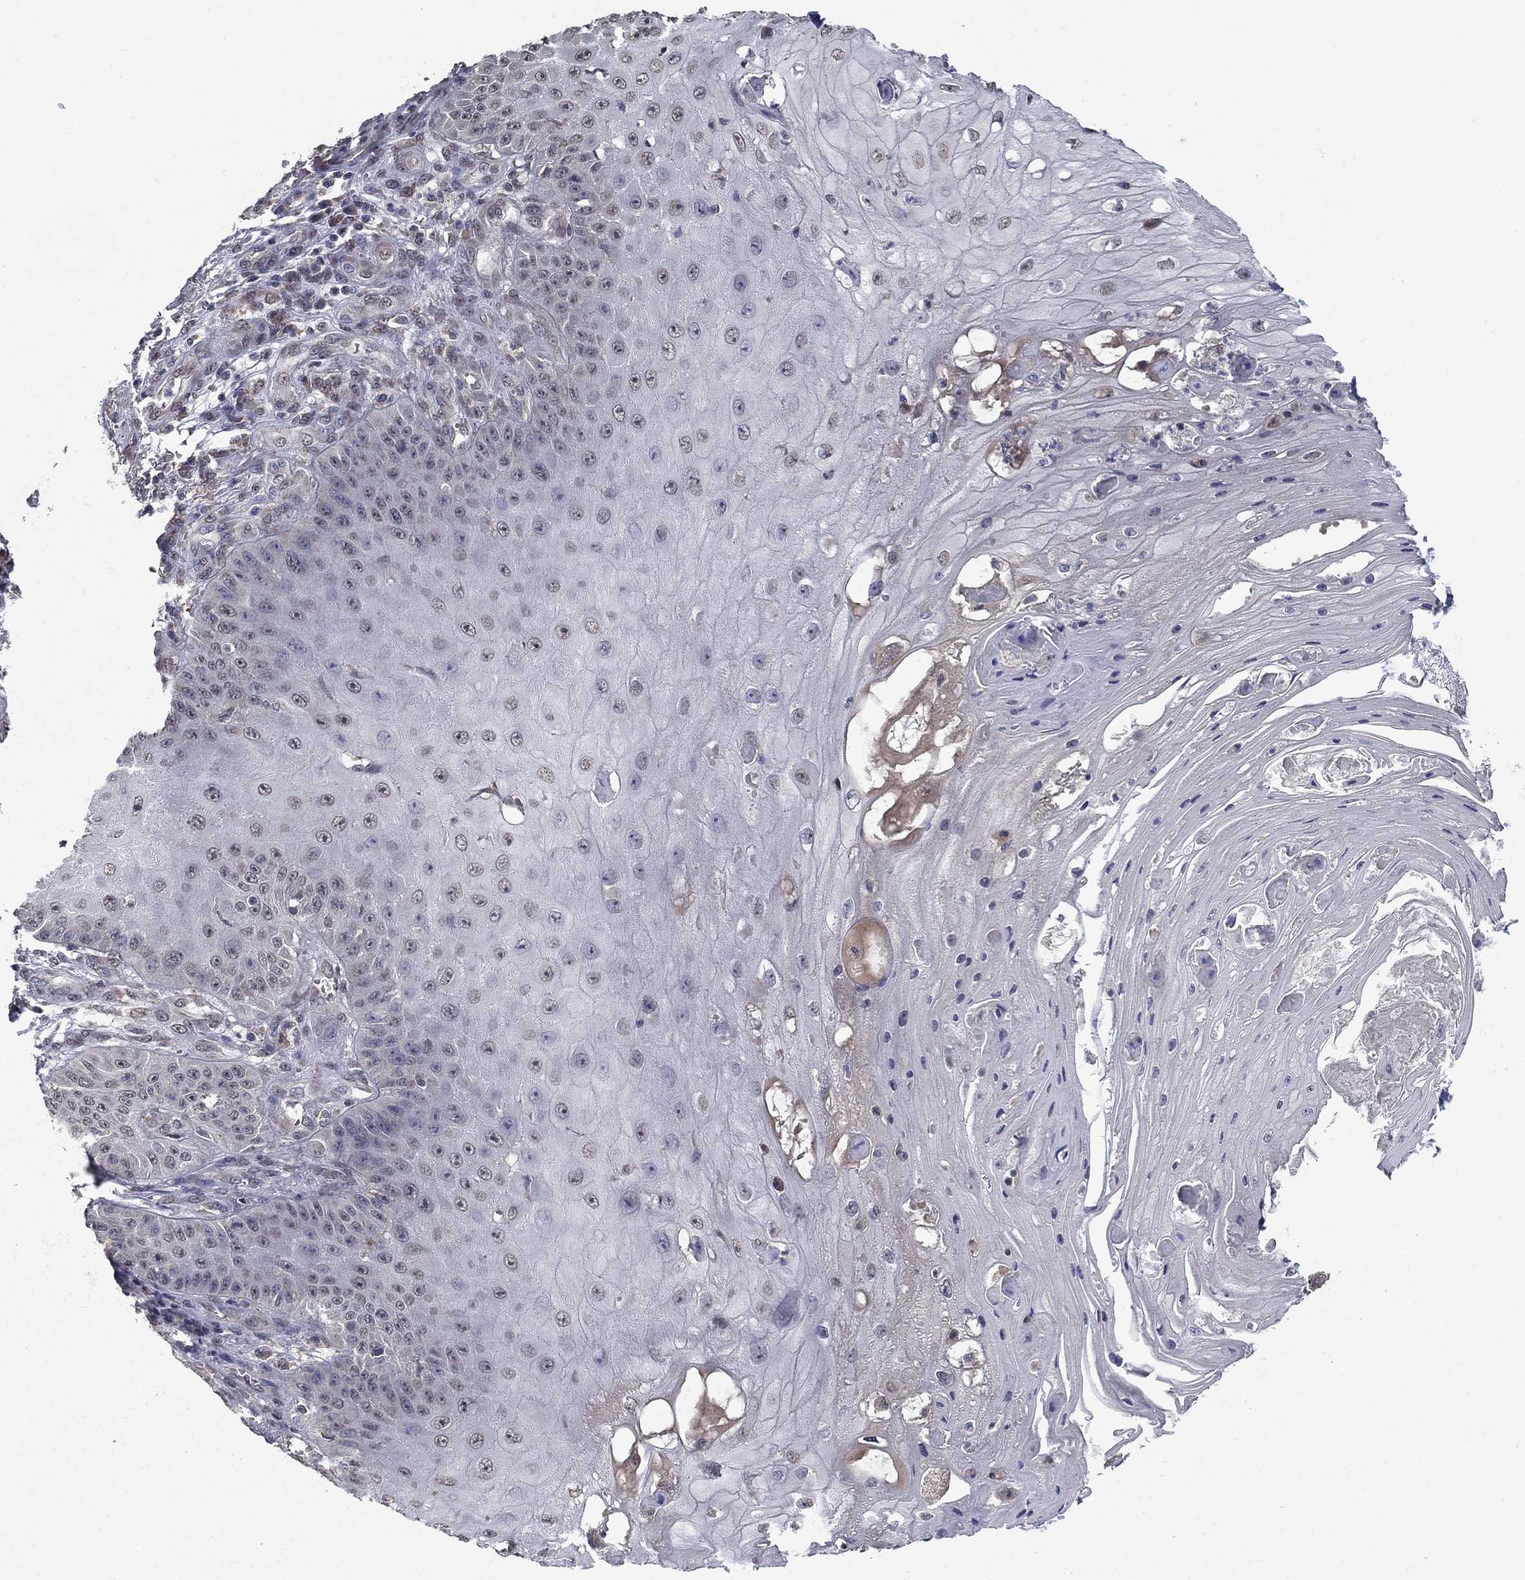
{"staining": {"intensity": "negative", "quantity": "none", "location": "none"}, "tissue": "skin cancer", "cell_type": "Tumor cells", "image_type": "cancer", "snomed": [{"axis": "morphology", "description": "Squamous cell carcinoma, NOS"}, {"axis": "topography", "description": "Skin"}], "caption": "IHC of skin cancer exhibits no staining in tumor cells.", "gene": "SLC2A13", "patient": {"sex": "male", "age": 70}}